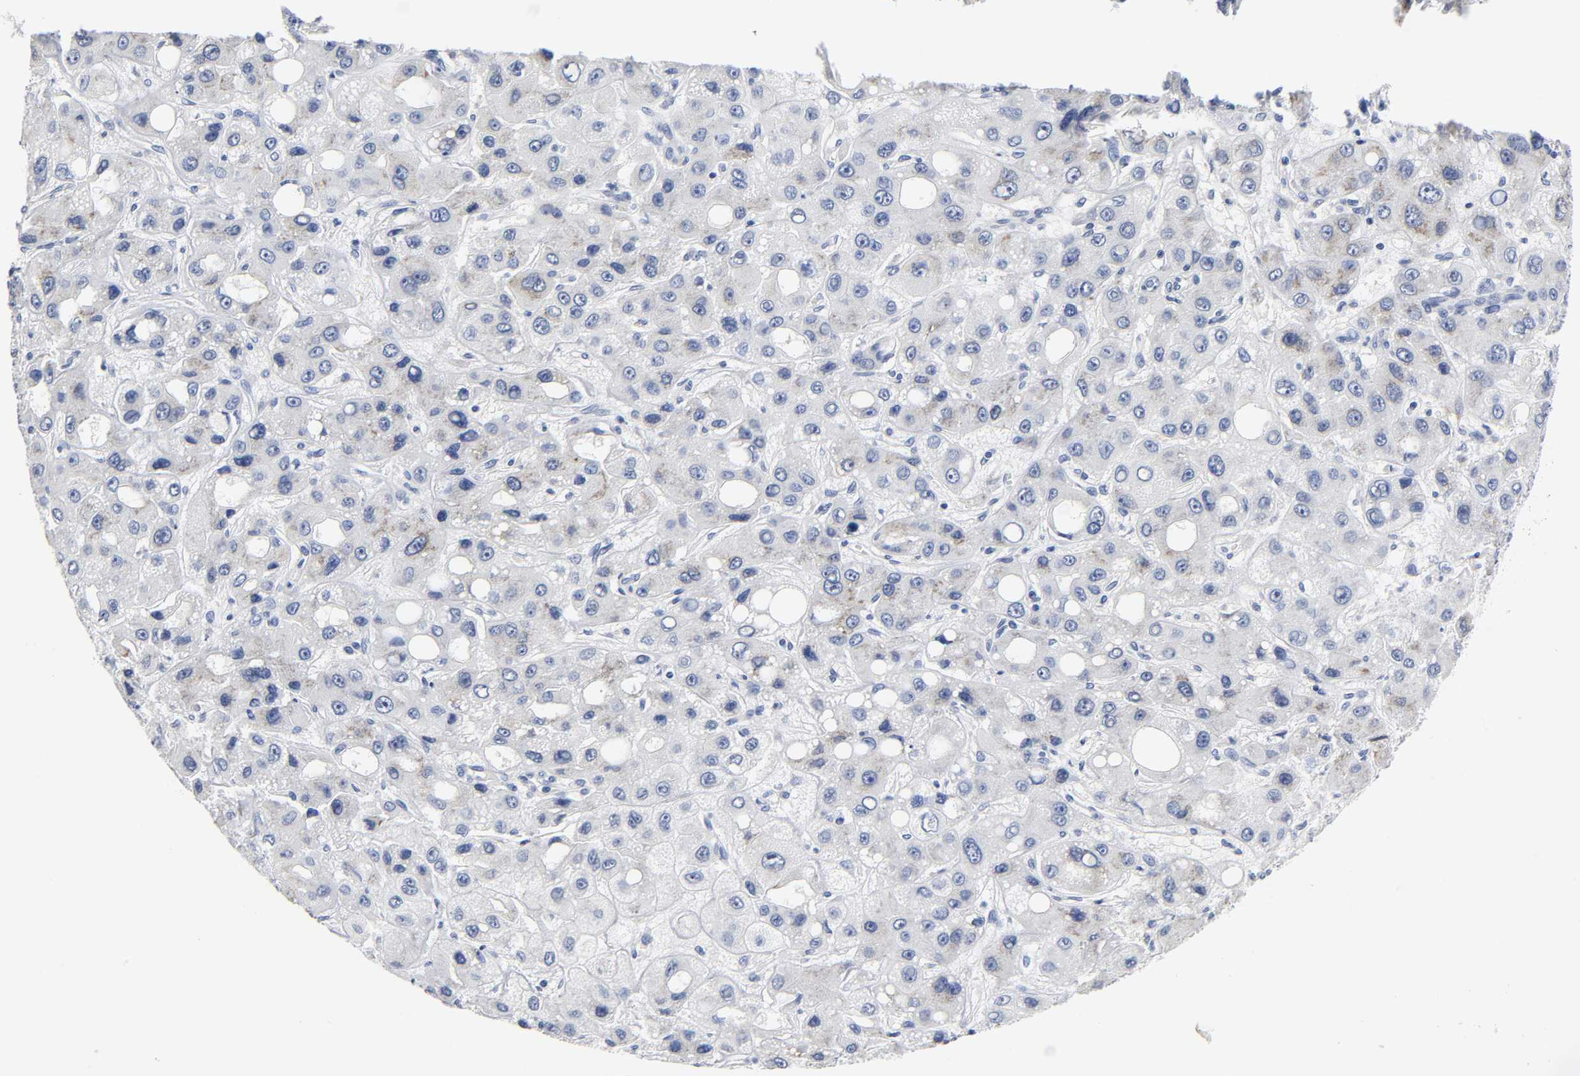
{"staining": {"intensity": "negative", "quantity": "none", "location": "none"}, "tissue": "liver cancer", "cell_type": "Tumor cells", "image_type": "cancer", "snomed": [{"axis": "morphology", "description": "Carcinoma, Hepatocellular, NOS"}, {"axis": "topography", "description": "Liver"}], "caption": "Immunohistochemistry photomicrograph of human hepatocellular carcinoma (liver) stained for a protein (brown), which exhibits no positivity in tumor cells.", "gene": "REL", "patient": {"sex": "male", "age": 55}}